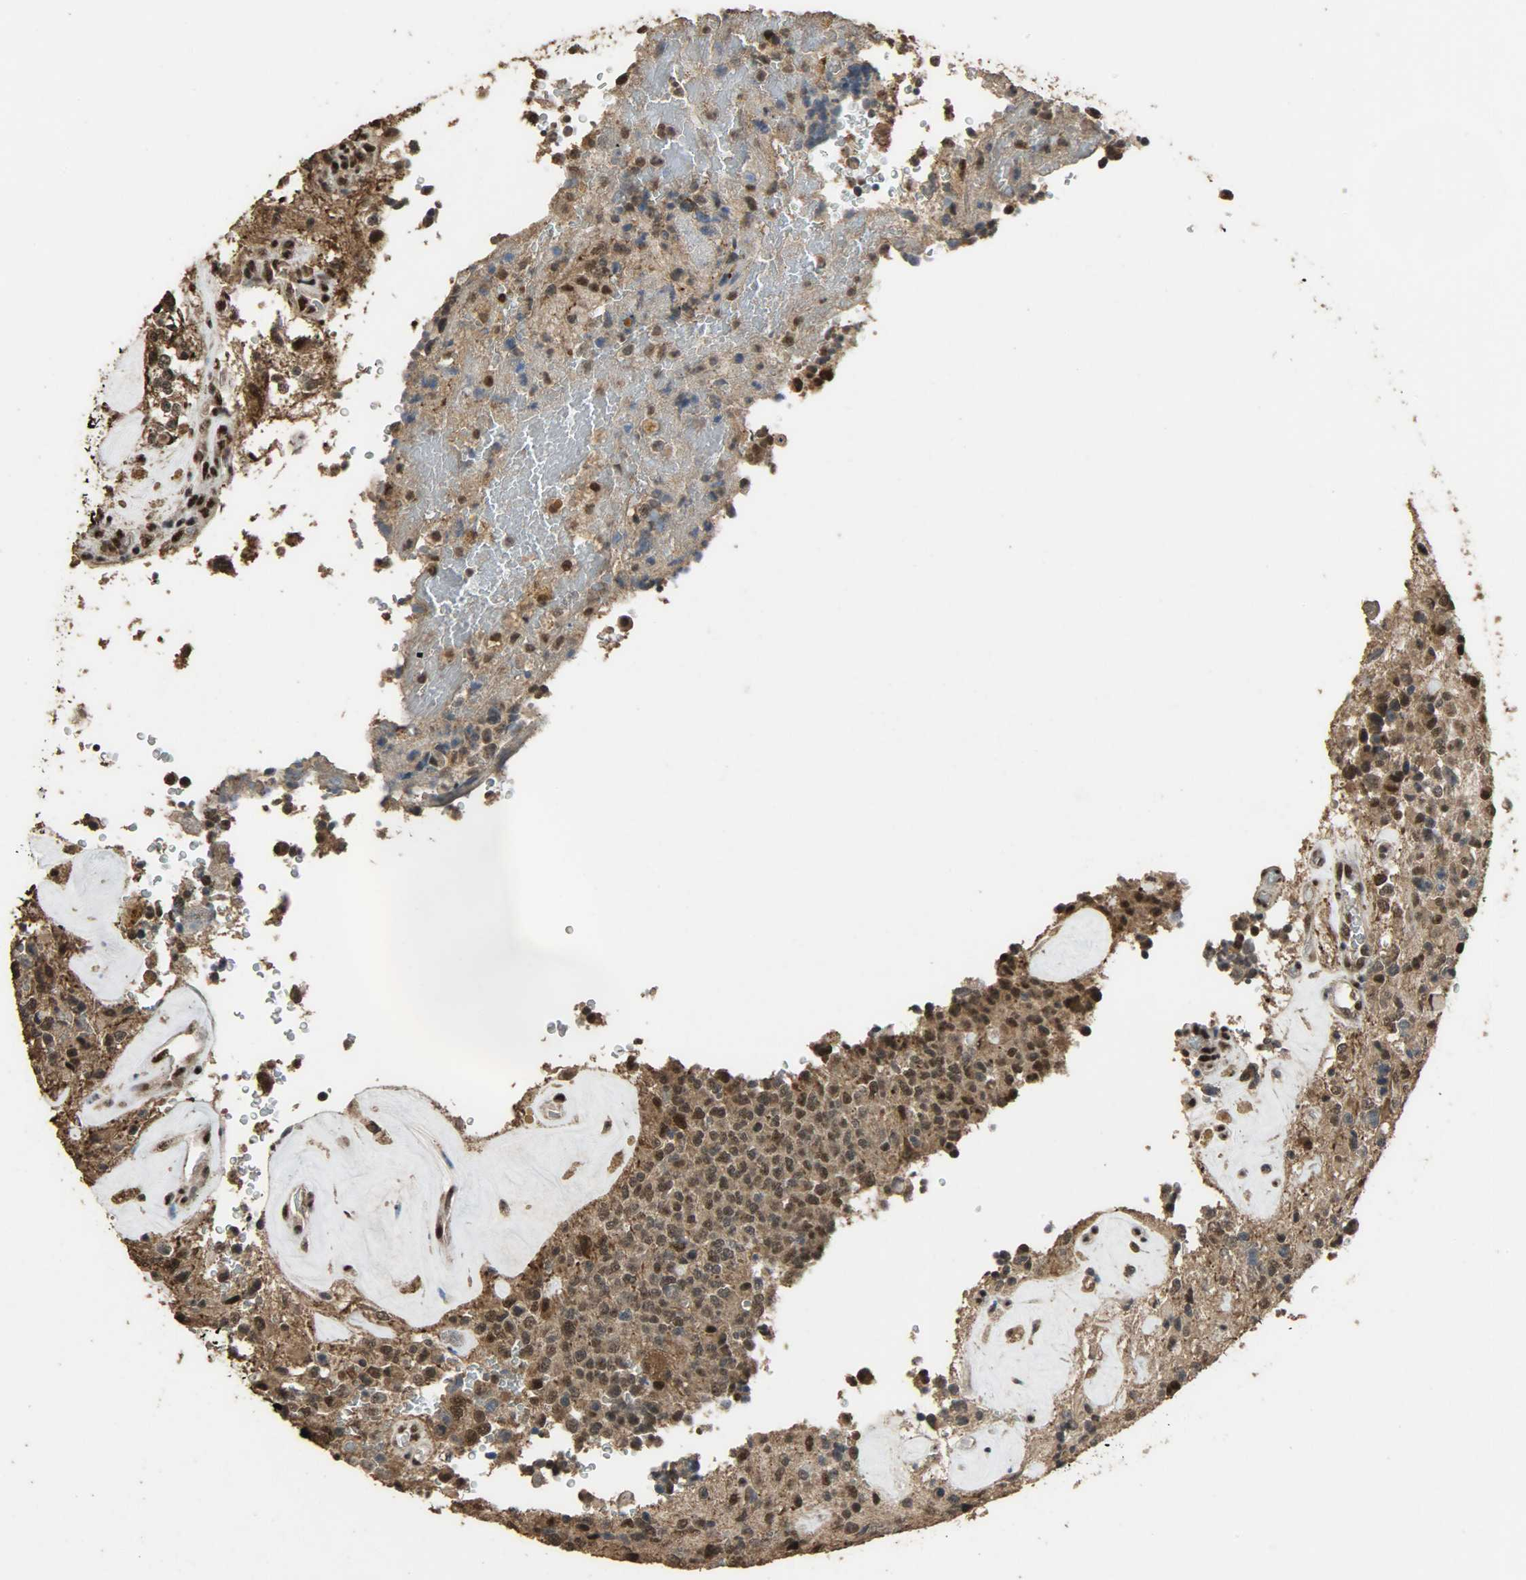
{"staining": {"intensity": "strong", "quantity": "25%-75%", "location": "cytoplasmic/membranous,nuclear"}, "tissue": "glioma", "cell_type": "Tumor cells", "image_type": "cancer", "snomed": [{"axis": "morphology", "description": "Glioma, malignant, High grade"}, {"axis": "topography", "description": "pancreas cauda"}], "caption": "Malignant high-grade glioma tissue shows strong cytoplasmic/membranous and nuclear expression in approximately 25%-75% of tumor cells", "gene": "CCNT2", "patient": {"sex": "male", "age": 60}}